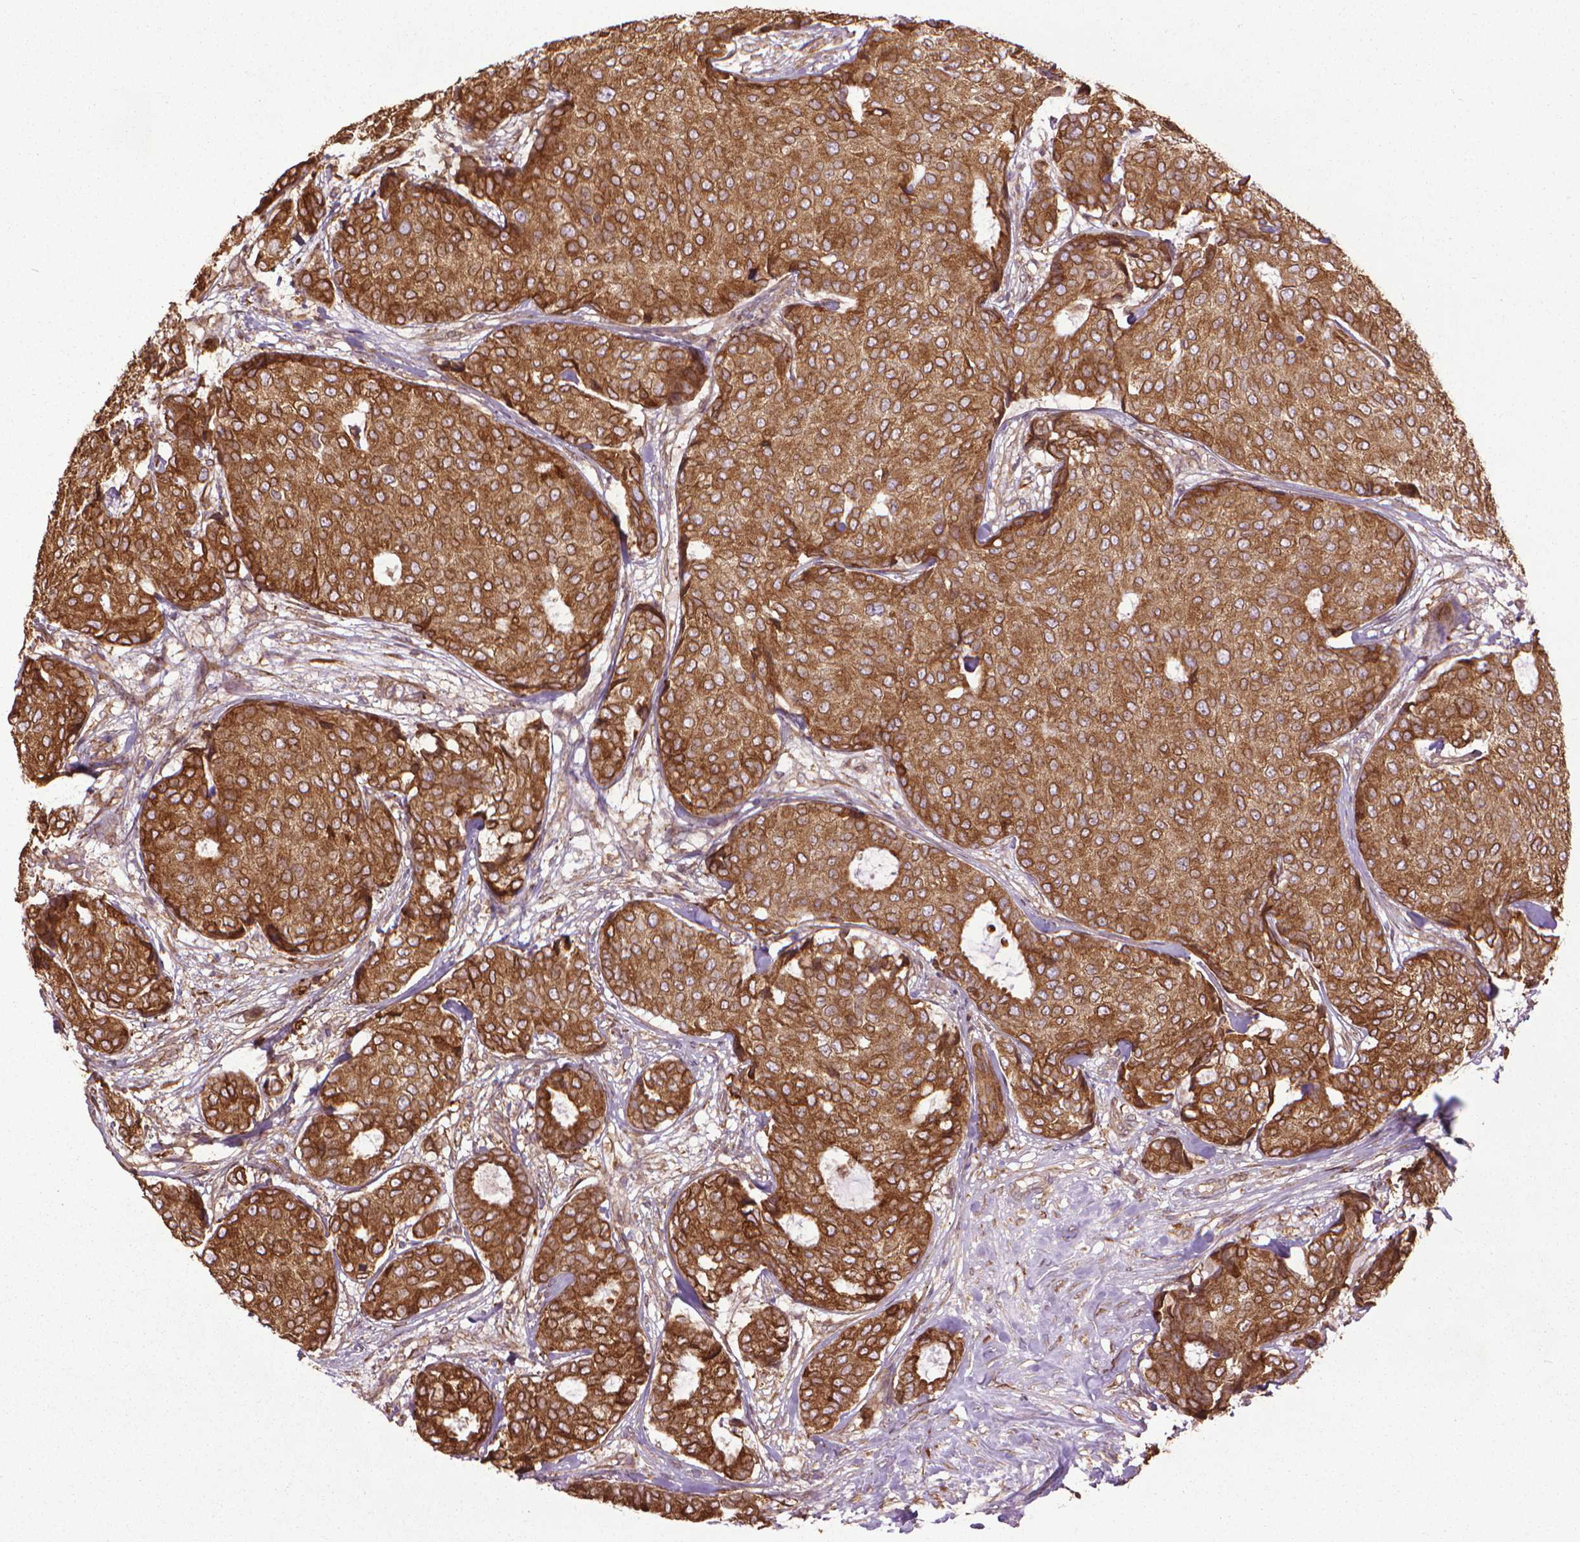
{"staining": {"intensity": "strong", "quantity": ">75%", "location": "cytoplasmic/membranous"}, "tissue": "breast cancer", "cell_type": "Tumor cells", "image_type": "cancer", "snomed": [{"axis": "morphology", "description": "Duct carcinoma"}, {"axis": "topography", "description": "Breast"}], "caption": "Immunohistochemistry (DAB) staining of breast infiltrating ductal carcinoma reveals strong cytoplasmic/membranous protein positivity in approximately >75% of tumor cells.", "gene": "GAS1", "patient": {"sex": "female", "age": 75}}